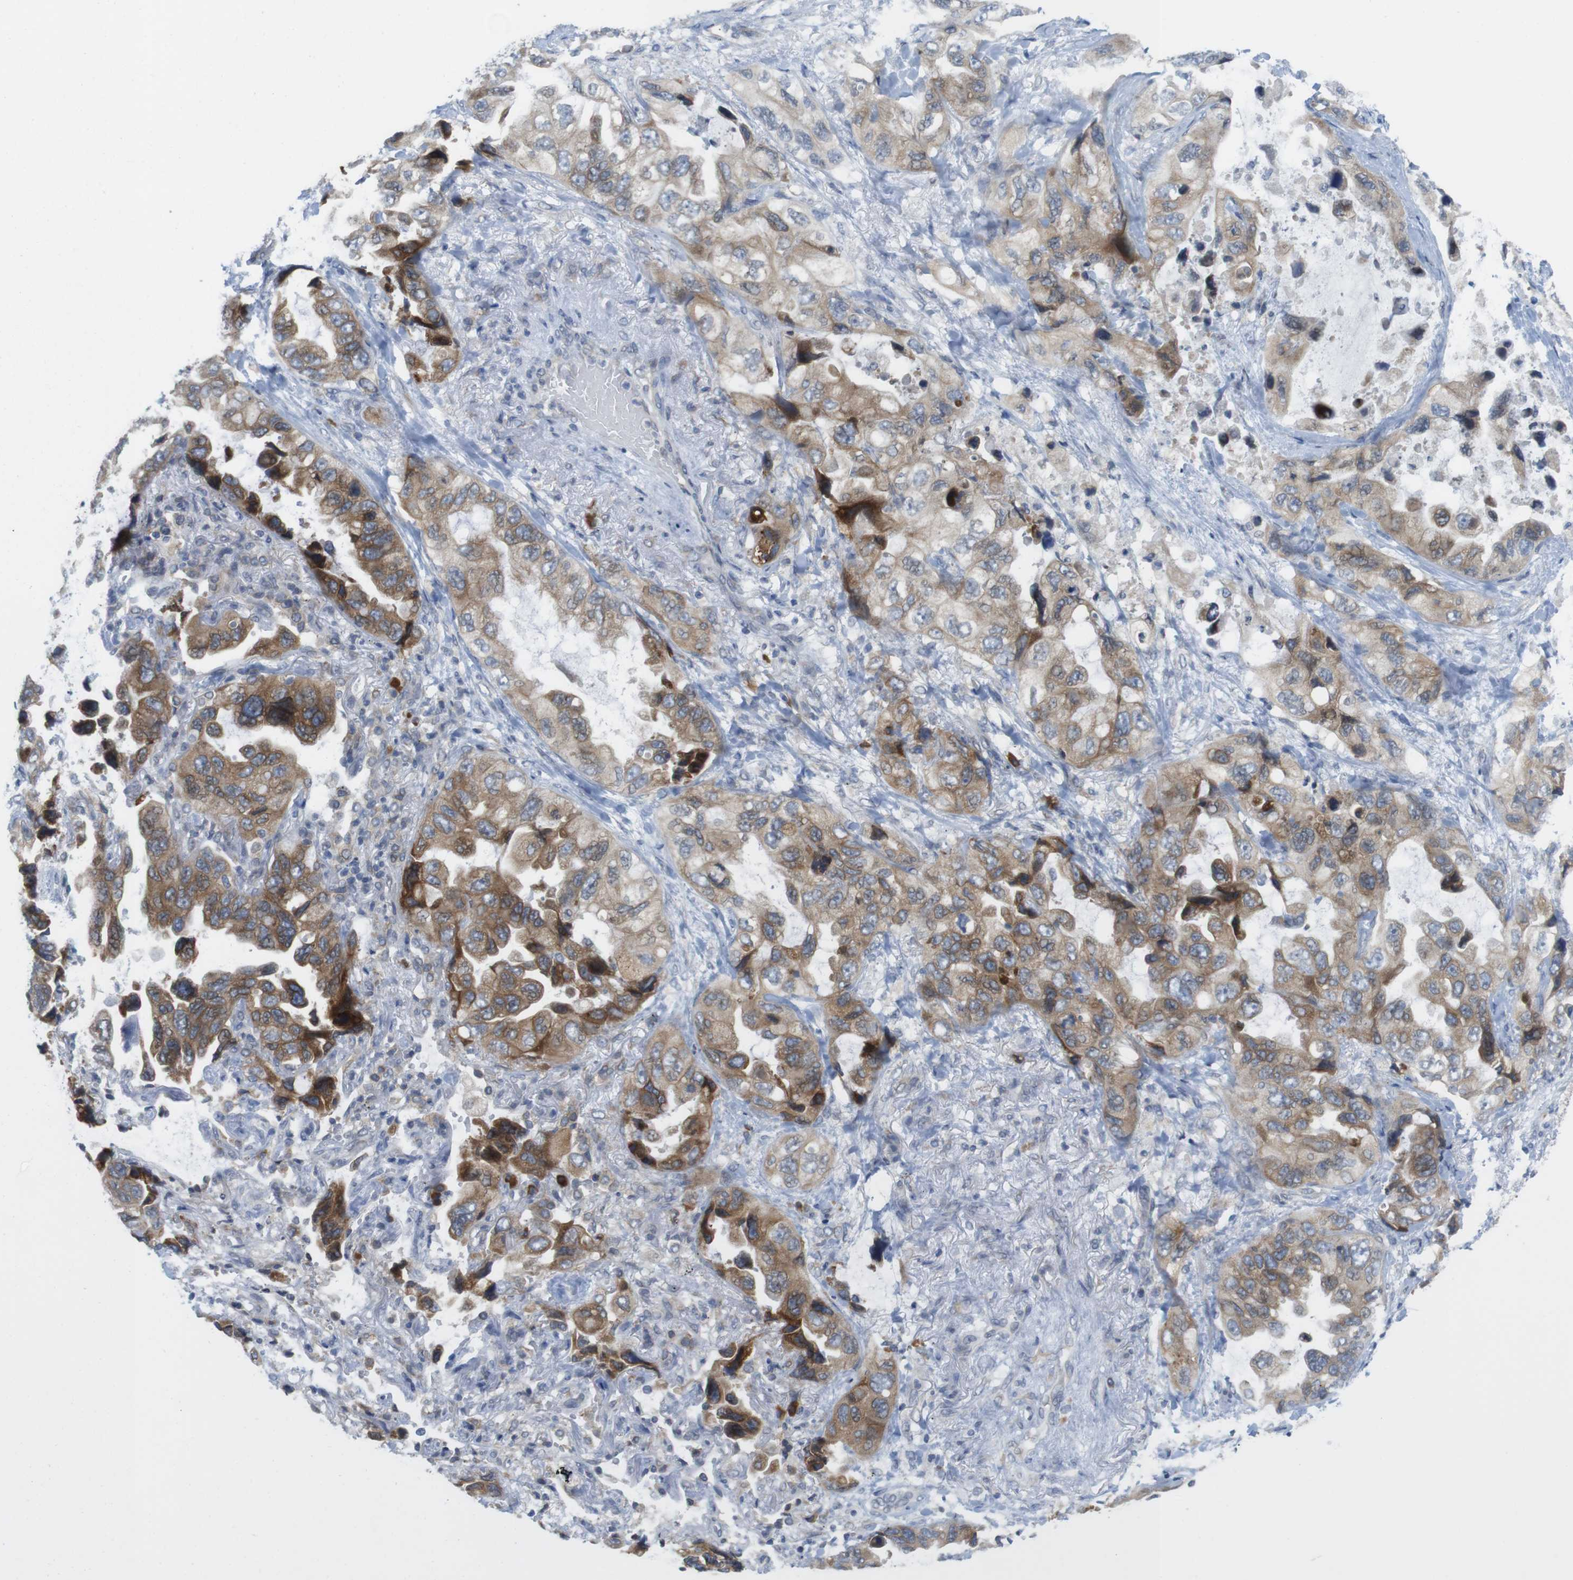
{"staining": {"intensity": "moderate", "quantity": ">75%", "location": "cytoplasmic/membranous"}, "tissue": "lung cancer", "cell_type": "Tumor cells", "image_type": "cancer", "snomed": [{"axis": "morphology", "description": "Squamous cell carcinoma, NOS"}, {"axis": "topography", "description": "Lung"}], "caption": "A medium amount of moderate cytoplasmic/membranous expression is appreciated in approximately >75% of tumor cells in squamous cell carcinoma (lung) tissue. Using DAB (3,3'-diaminobenzidine) (brown) and hematoxylin (blue) stains, captured at high magnification using brightfield microscopy.", "gene": "ERGIC3", "patient": {"sex": "female", "age": 73}}